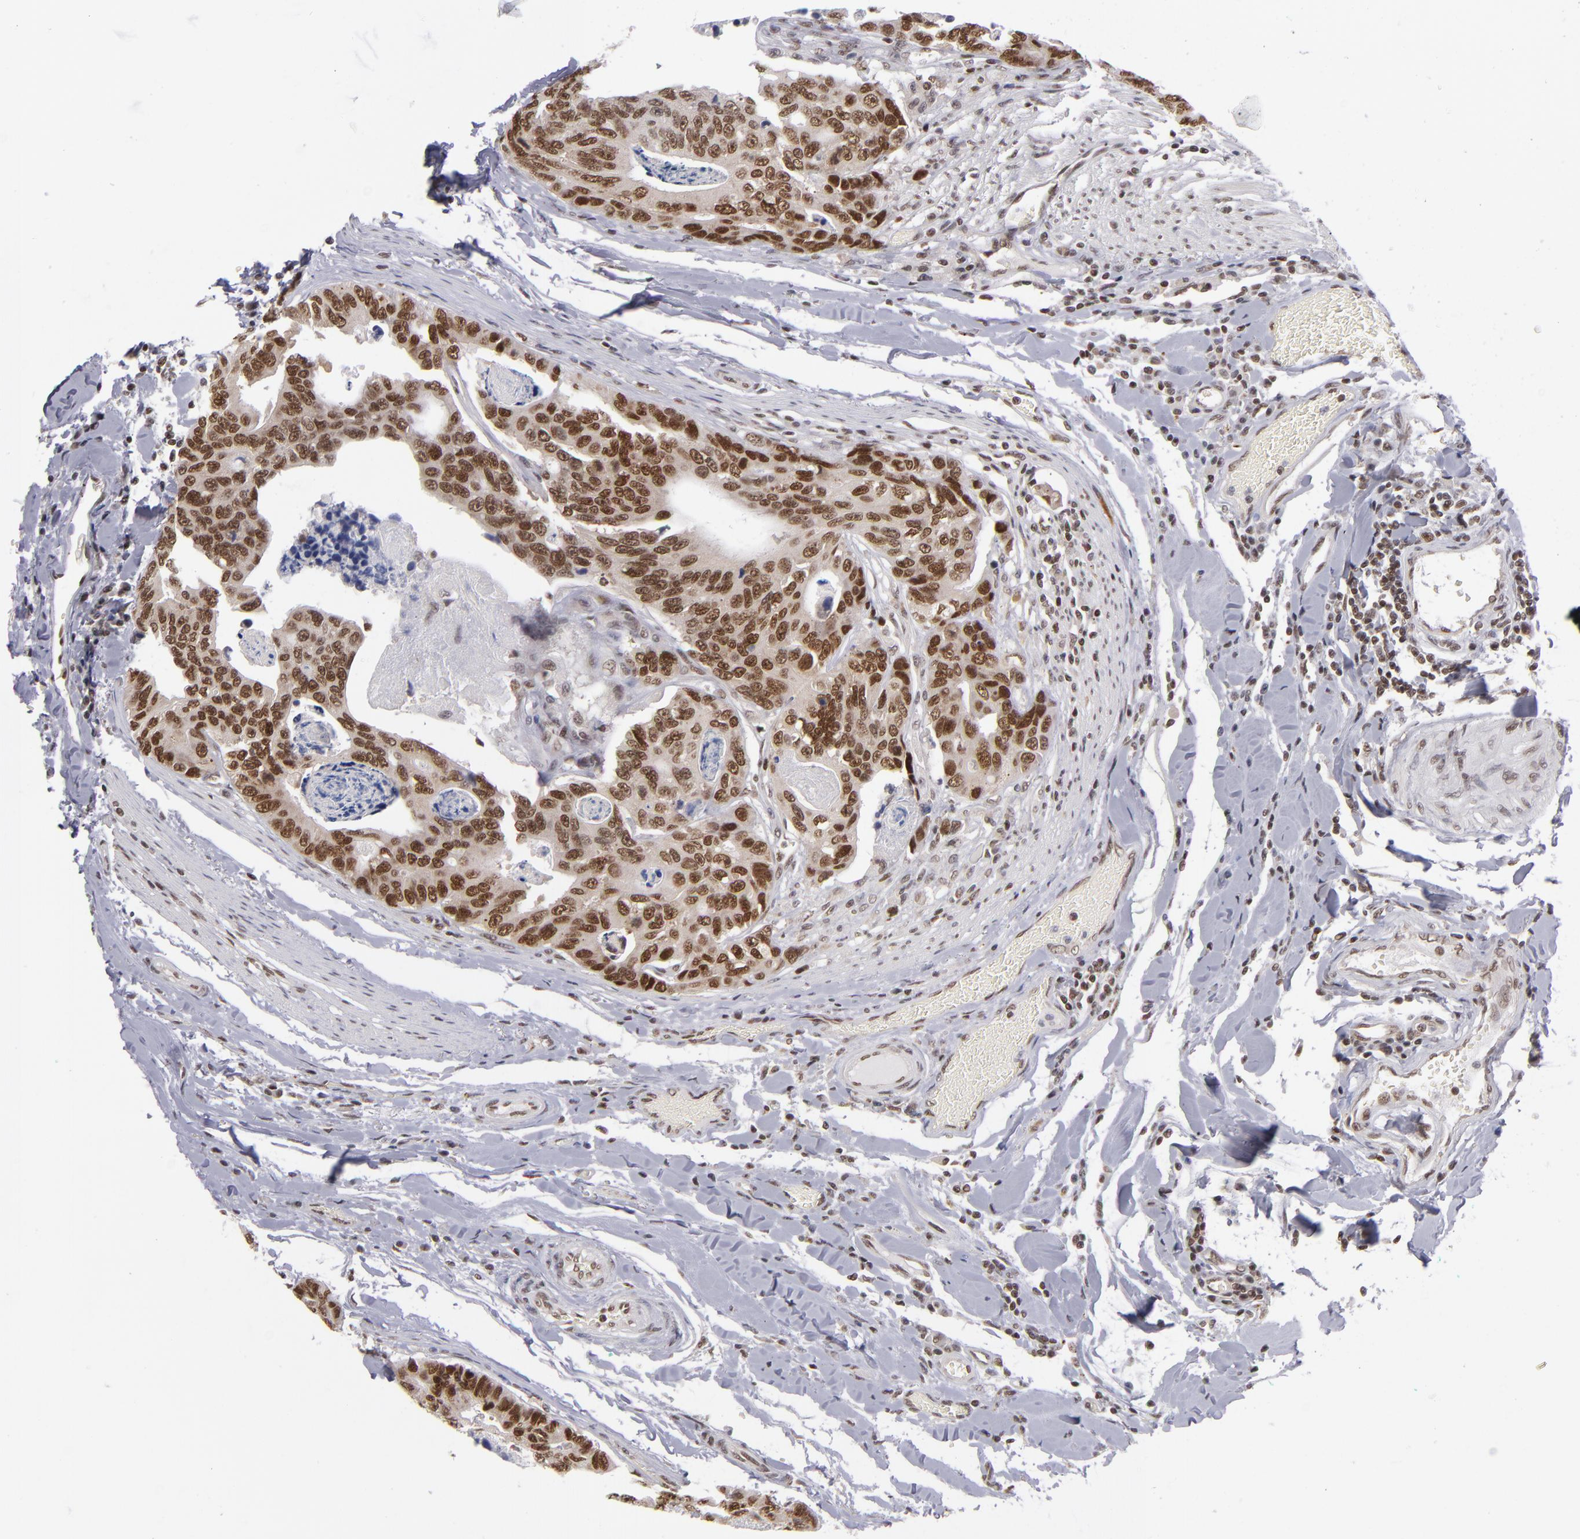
{"staining": {"intensity": "moderate", "quantity": ">75%", "location": "nuclear"}, "tissue": "colorectal cancer", "cell_type": "Tumor cells", "image_type": "cancer", "snomed": [{"axis": "morphology", "description": "Adenocarcinoma, NOS"}, {"axis": "topography", "description": "Colon"}], "caption": "The immunohistochemical stain labels moderate nuclear expression in tumor cells of colorectal cancer (adenocarcinoma) tissue.", "gene": "MLLT3", "patient": {"sex": "female", "age": 86}}